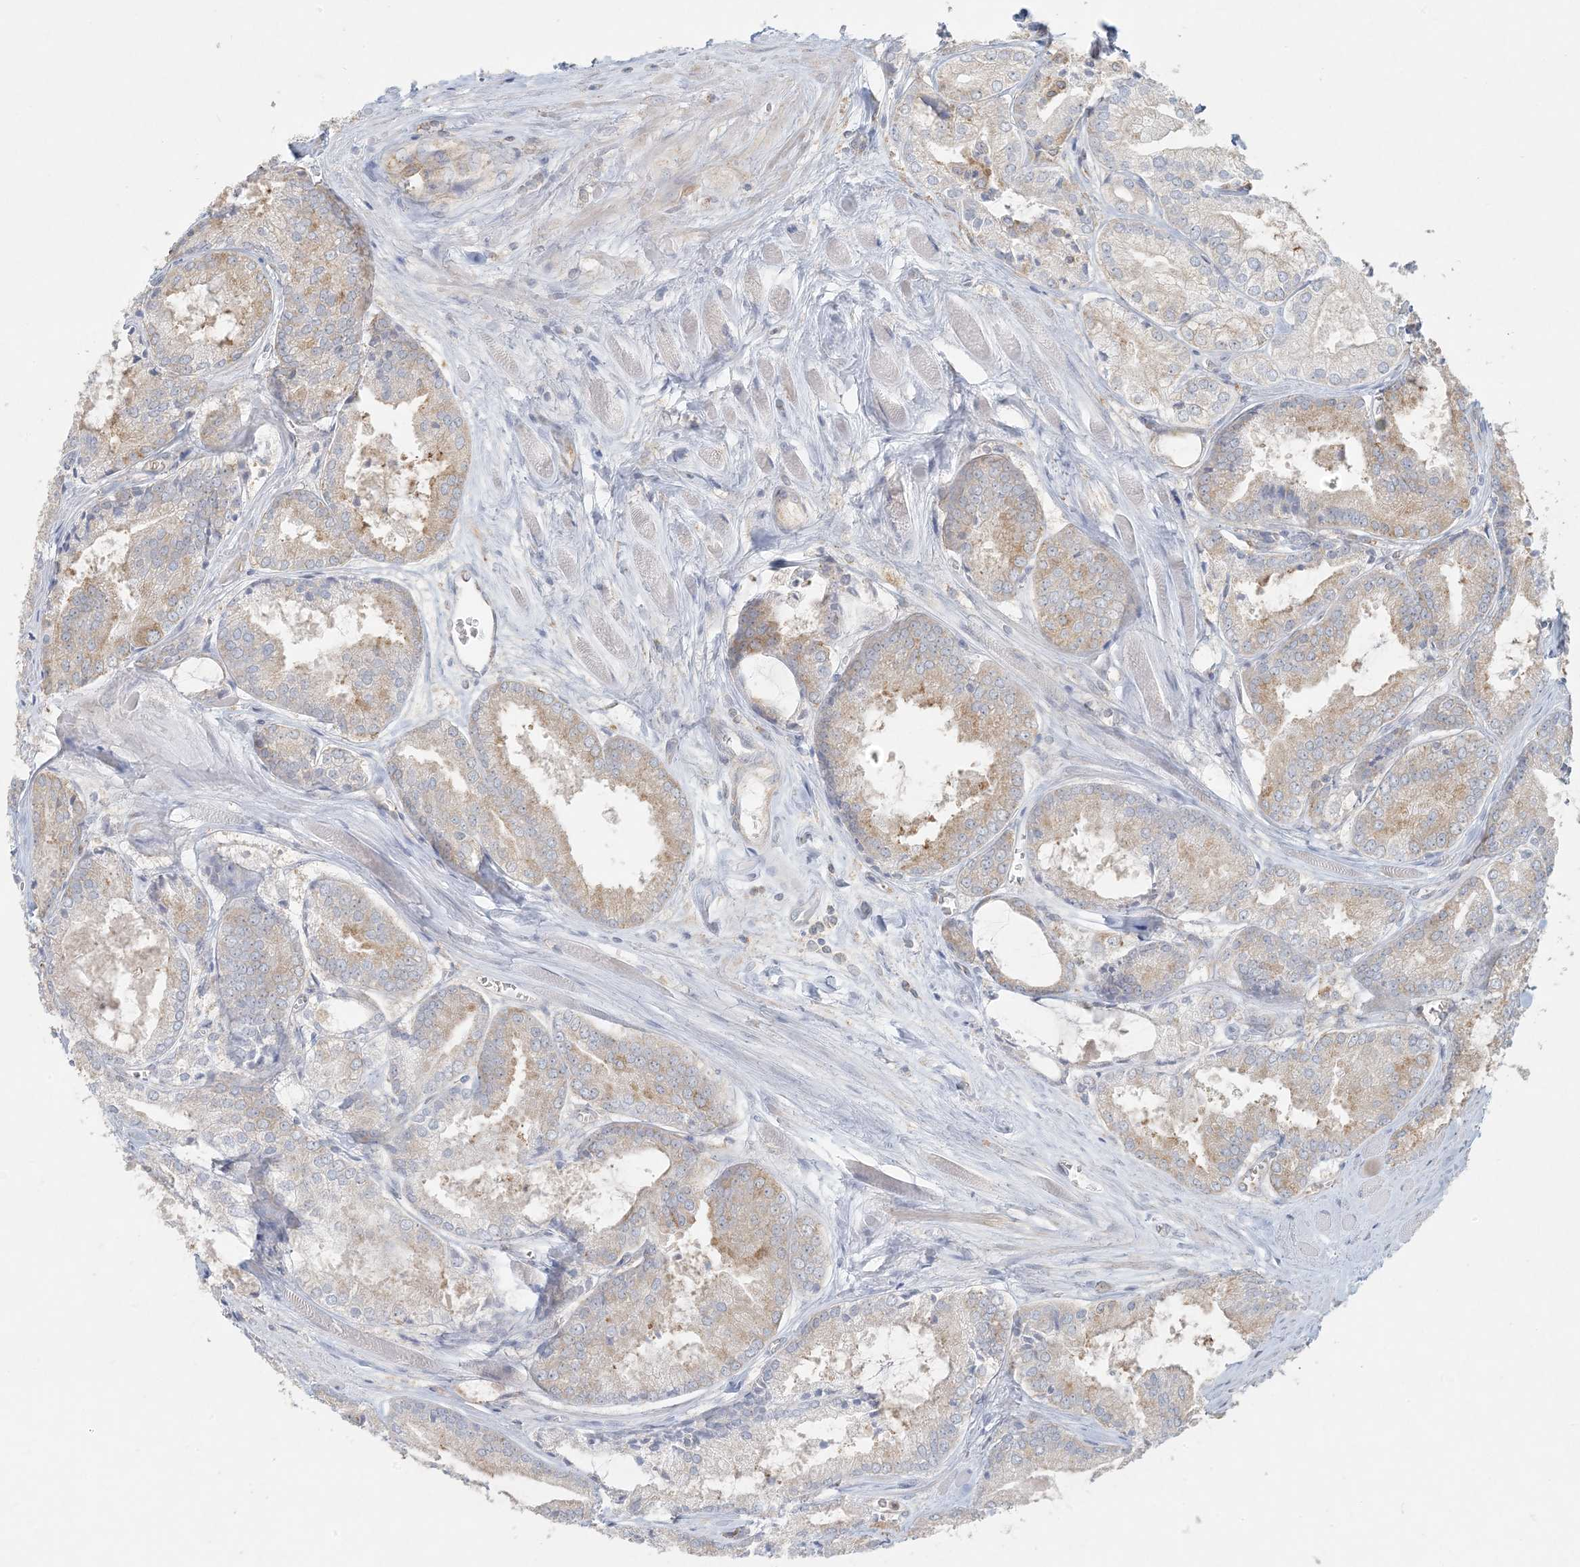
{"staining": {"intensity": "weak", "quantity": "25%-75%", "location": "cytoplasmic/membranous"}, "tissue": "prostate cancer", "cell_type": "Tumor cells", "image_type": "cancer", "snomed": [{"axis": "morphology", "description": "Adenocarcinoma, Low grade"}, {"axis": "topography", "description": "Prostate"}], "caption": "Human low-grade adenocarcinoma (prostate) stained with a protein marker demonstrates weak staining in tumor cells.", "gene": "HACL1", "patient": {"sex": "male", "age": 67}}